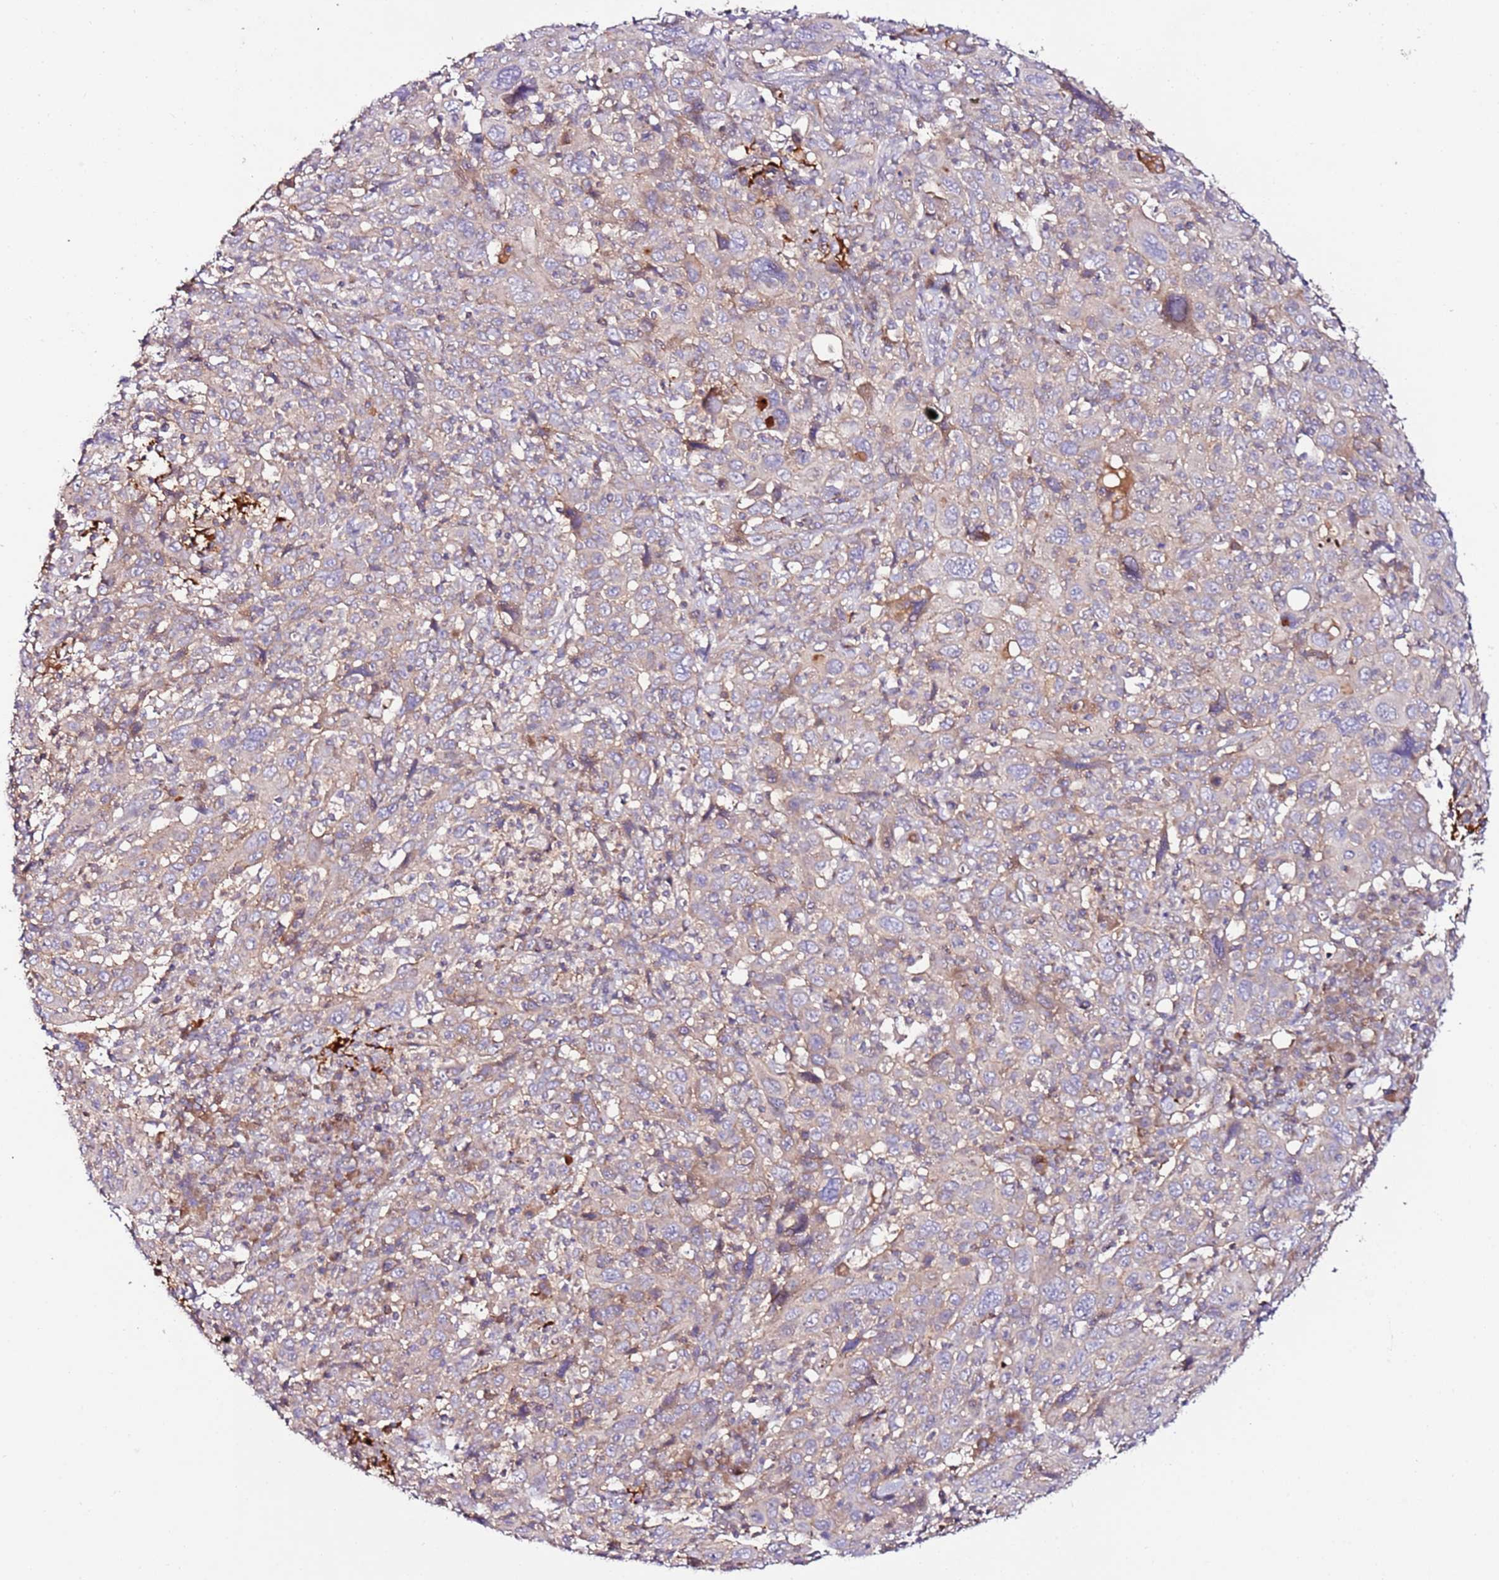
{"staining": {"intensity": "weak", "quantity": "<25%", "location": "cytoplasmic/membranous"}, "tissue": "cervical cancer", "cell_type": "Tumor cells", "image_type": "cancer", "snomed": [{"axis": "morphology", "description": "Squamous cell carcinoma, NOS"}, {"axis": "topography", "description": "Cervix"}], "caption": "Histopathology image shows no protein expression in tumor cells of squamous cell carcinoma (cervical) tissue.", "gene": "FLVCR1", "patient": {"sex": "female", "age": 46}}